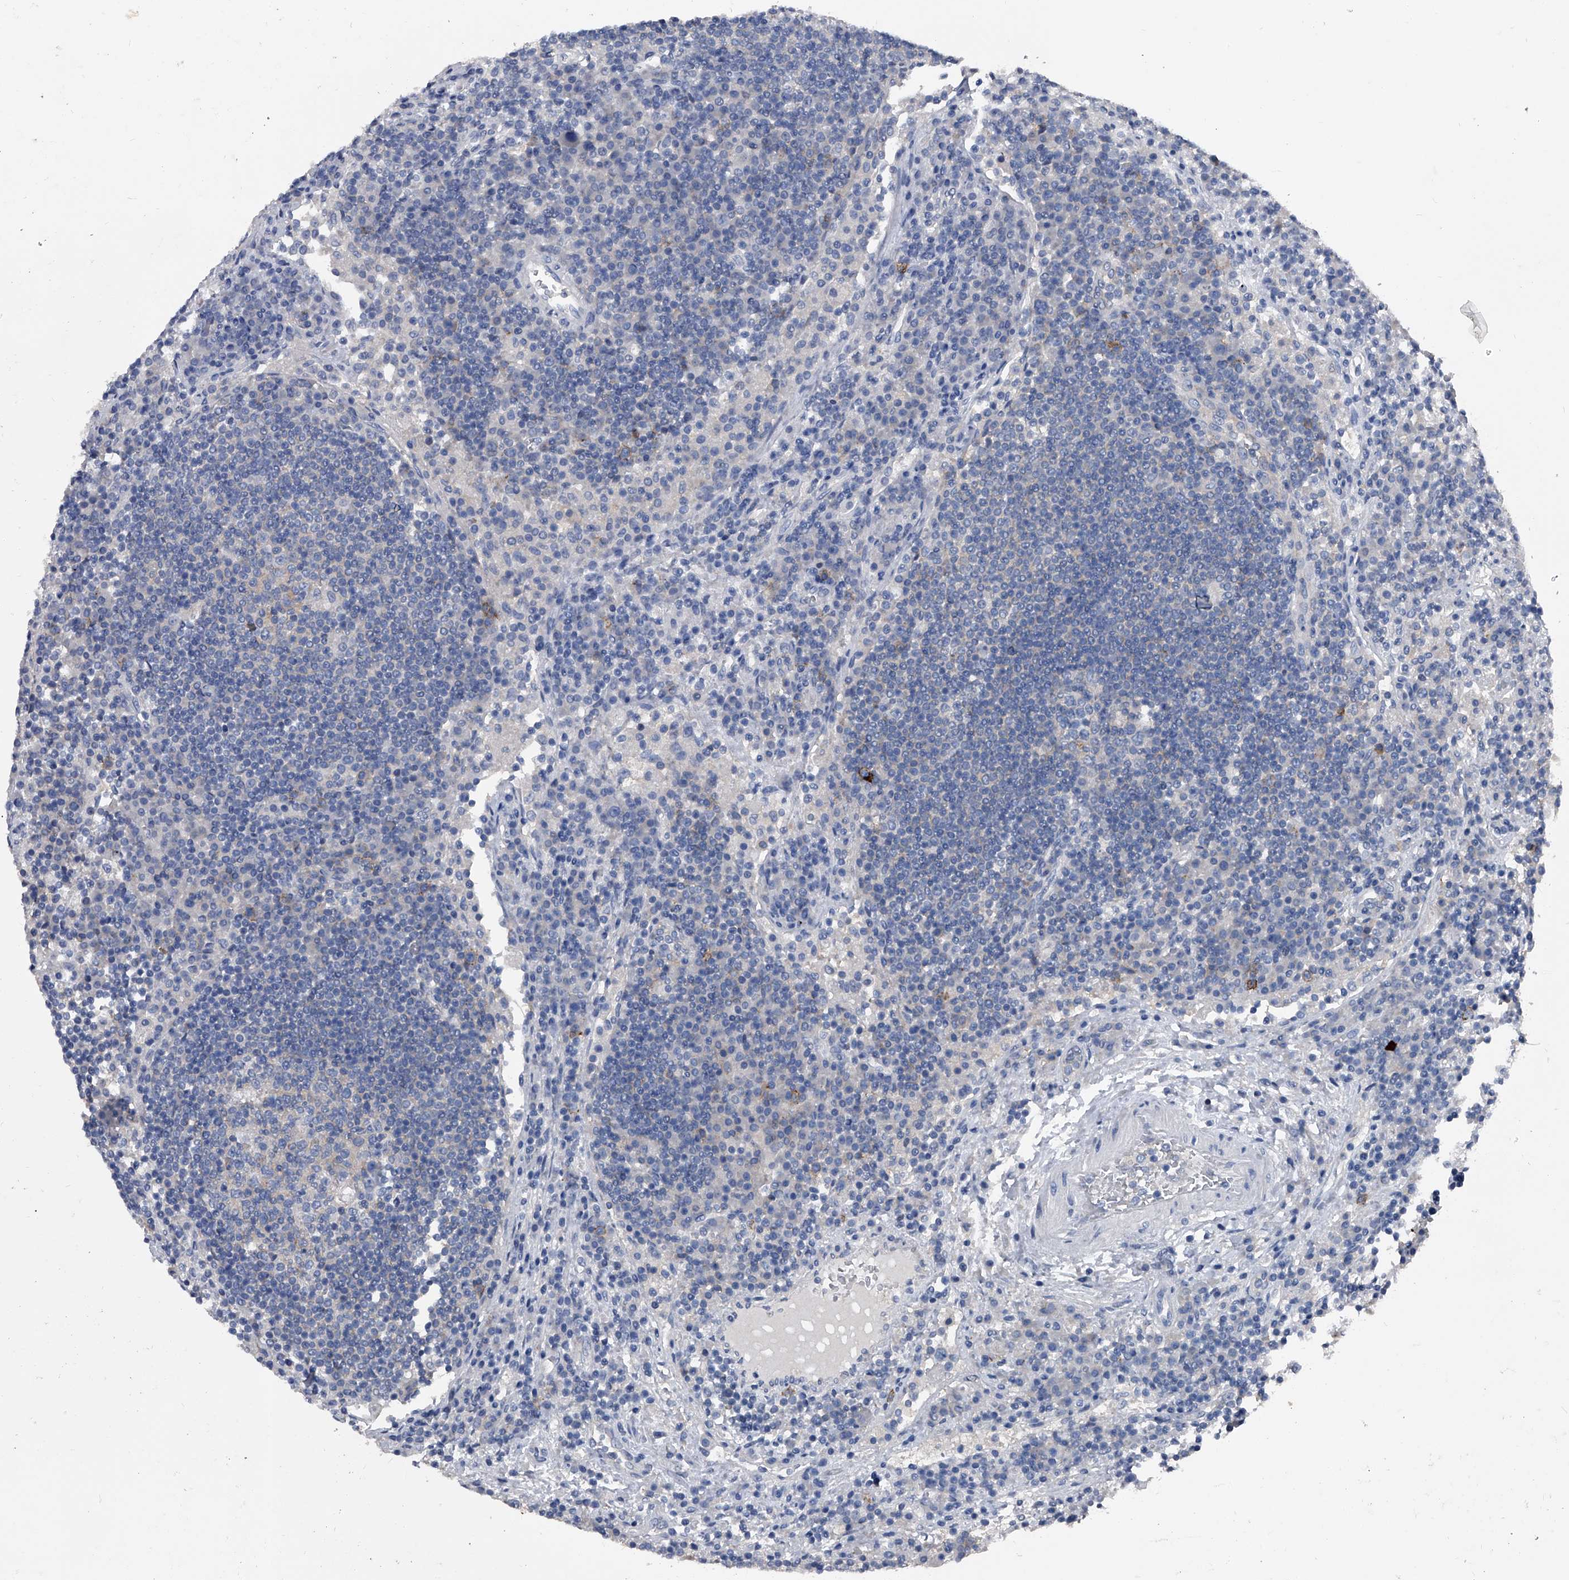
{"staining": {"intensity": "negative", "quantity": "none", "location": "none"}, "tissue": "lymph node", "cell_type": "Germinal center cells", "image_type": "normal", "snomed": [{"axis": "morphology", "description": "Normal tissue, NOS"}, {"axis": "topography", "description": "Lymph node"}], "caption": "The IHC micrograph has no significant staining in germinal center cells of lymph node.", "gene": "KIF13A", "patient": {"sex": "female", "age": 53}}